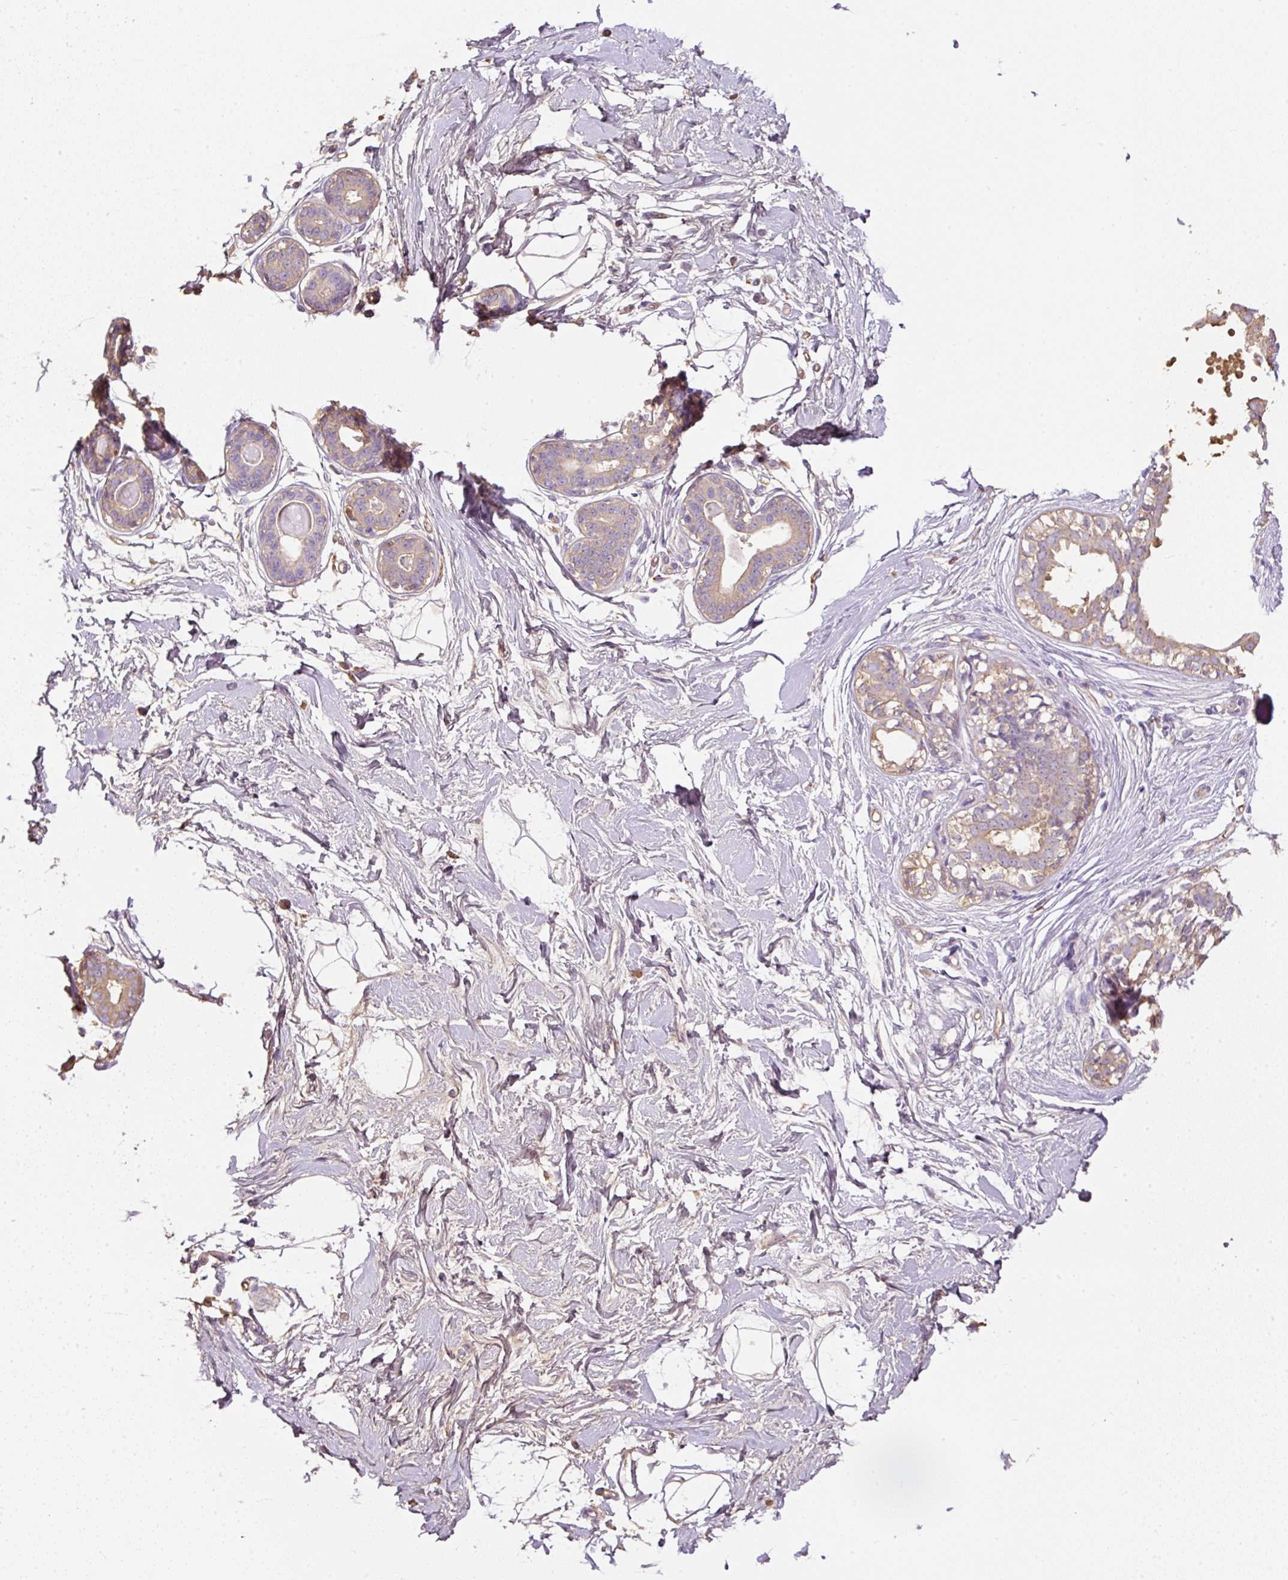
{"staining": {"intensity": "negative", "quantity": "none", "location": "none"}, "tissue": "breast", "cell_type": "Adipocytes", "image_type": "normal", "snomed": [{"axis": "morphology", "description": "Normal tissue, NOS"}, {"axis": "topography", "description": "Breast"}], "caption": "Immunohistochemistry of benign human breast reveals no expression in adipocytes. (Brightfield microscopy of DAB (3,3'-diaminobenzidine) immunohistochemistry at high magnification).", "gene": "APOA1", "patient": {"sex": "female", "age": 45}}